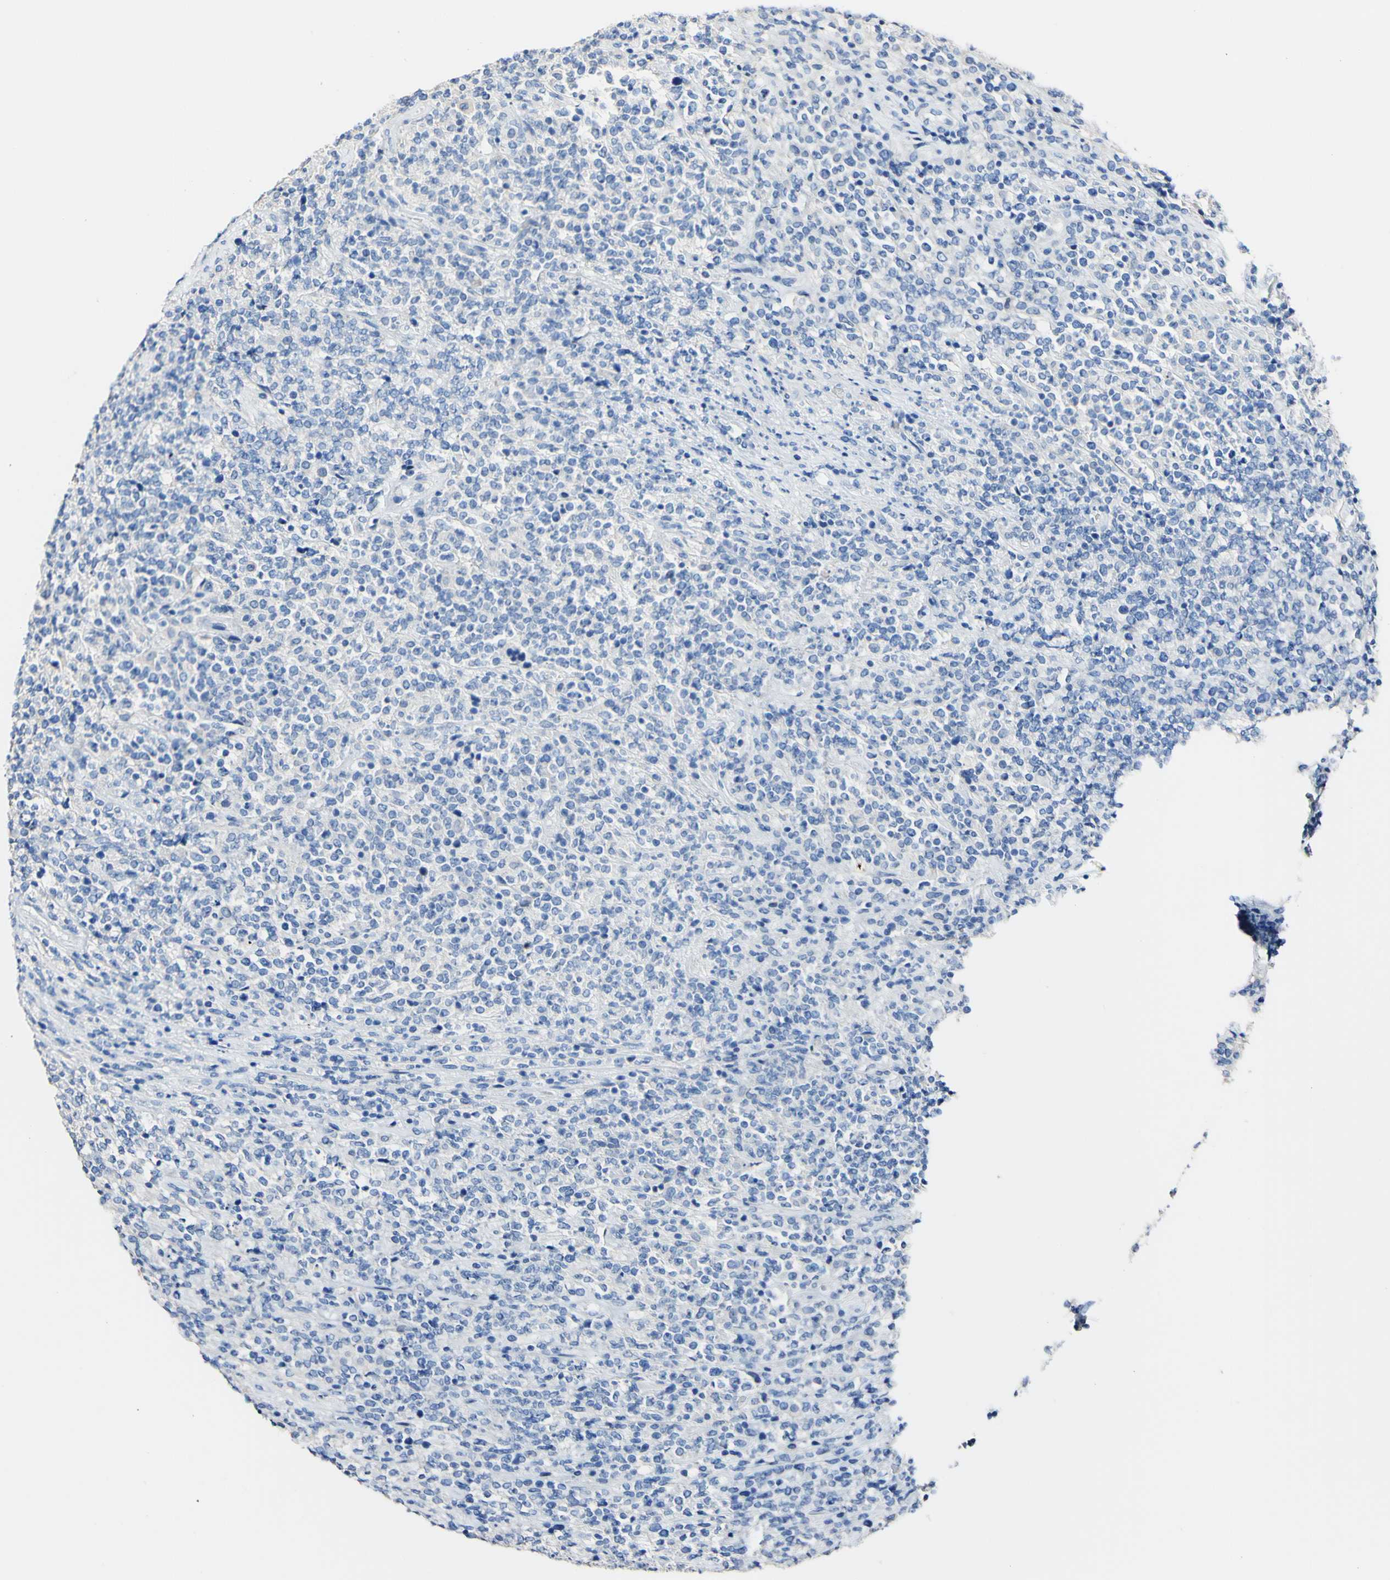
{"staining": {"intensity": "negative", "quantity": "none", "location": "none"}, "tissue": "lymphoma", "cell_type": "Tumor cells", "image_type": "cancer", "snomed": [{"axis": "morphology", "description": "Malignant lymphoma, non-Hodgkin's type, High grade"}, {"axis": "topography", "description": "Soft tissue"}], "caption": "Tumor cells show no significant protein staining in lymphoma.", "gene": "DSC2", "patient": {"sex": "male", "age": 18}}